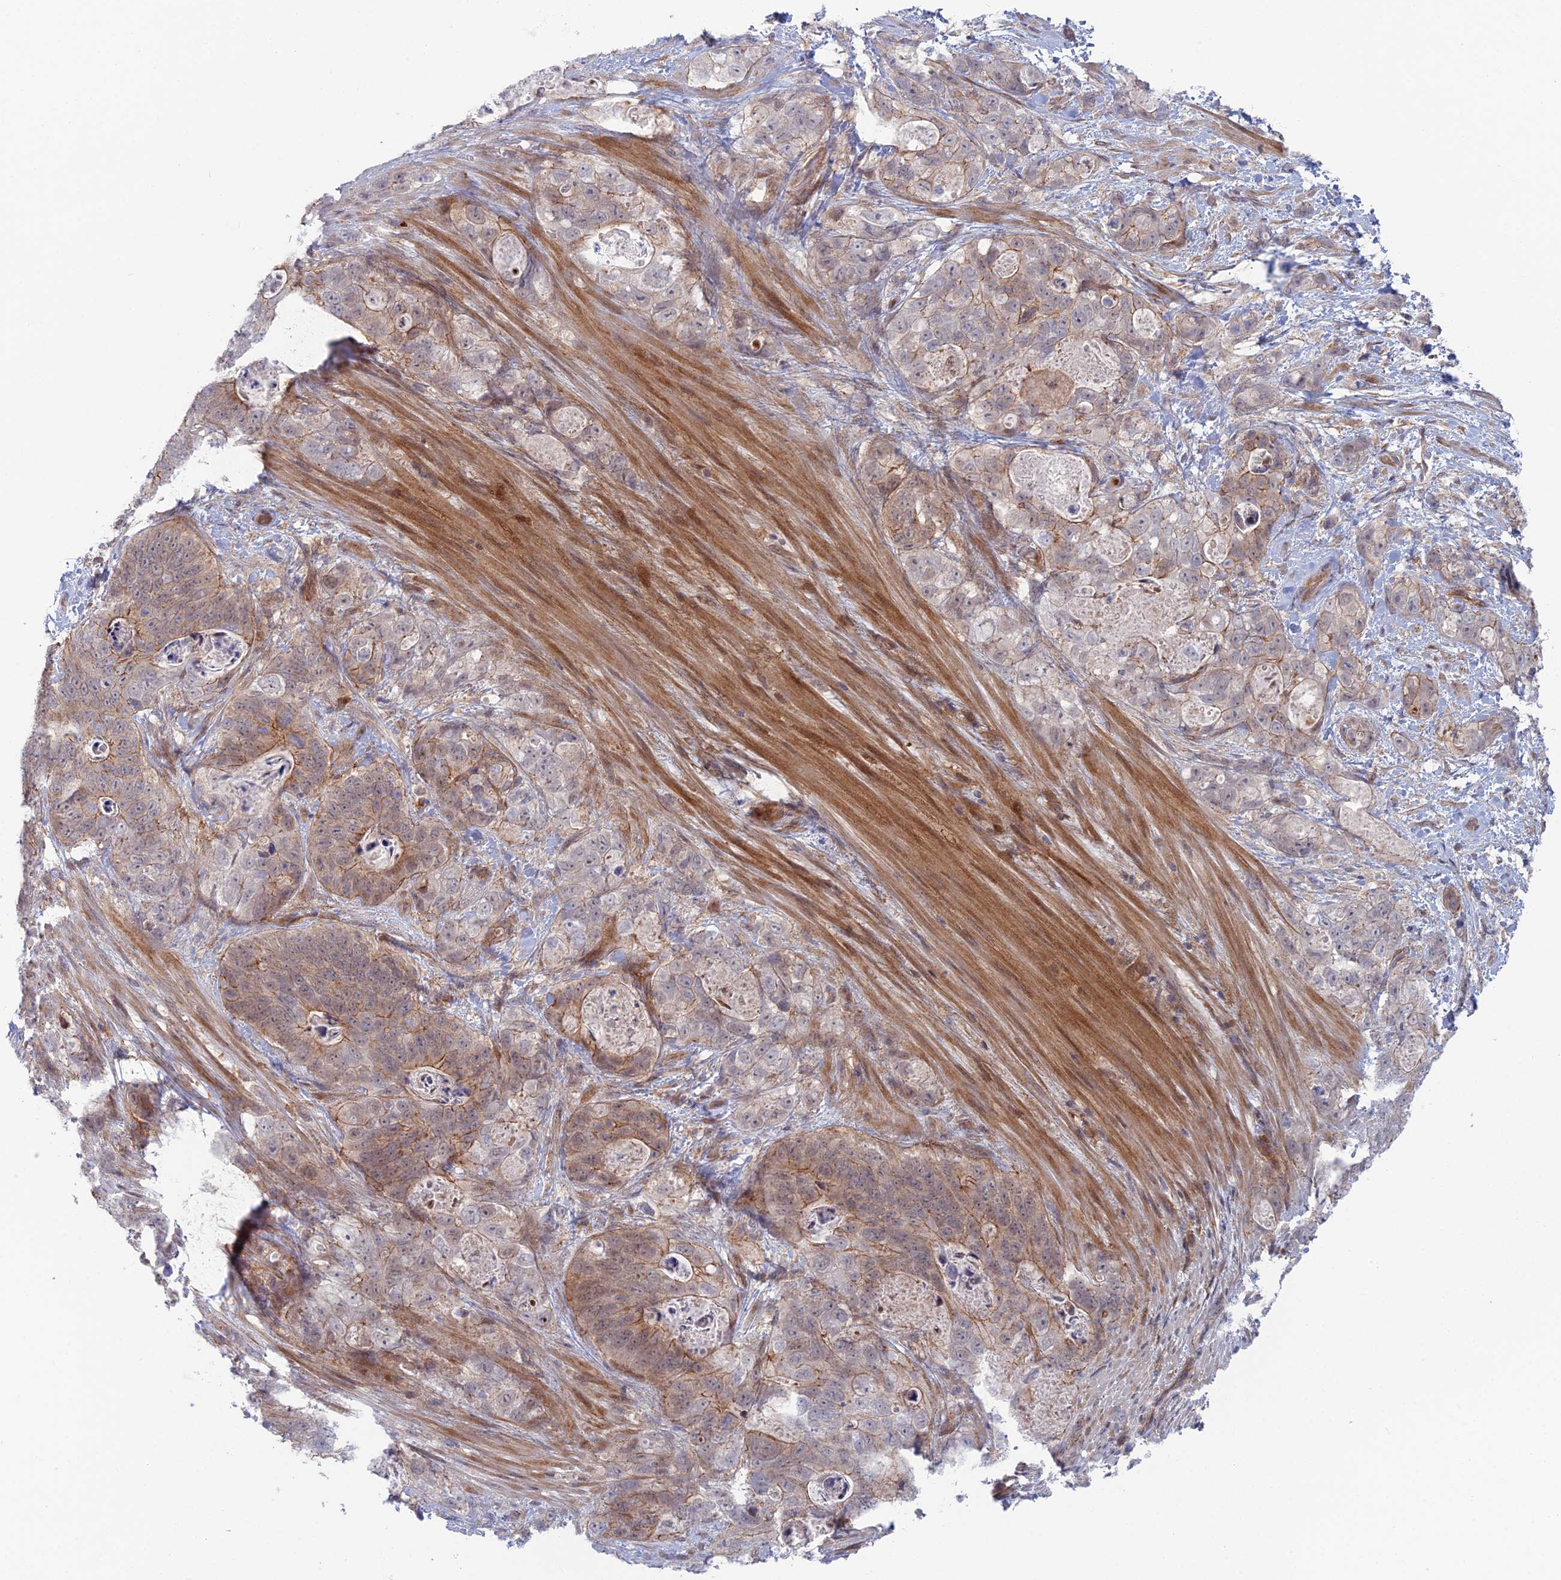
{"staining": {"intensity": "moderate", "quantity": "<25%", "location": "cytoplasmic/membranous"}, "tissue": "stomach cancer", "cell_type": "Tumor cells", "image_type": "cancer", "snomed": [{"axis": "morphology", "description": "Normal tissue, NOS"}, {"axis": "morphology", "description": "Adenocarcinoma, NOS"}, {"axis": "topography", "description": "Stomach"}], "caption": "Protein positivity by immunohistochemistry (IHC) shows moderate cytoplasmic/membranous expression in approximately <25% of tumor cells in adenocarcinoma (stomach).", "gene": "ABHD1", "patient": {"sex": "female", "age": 89}}